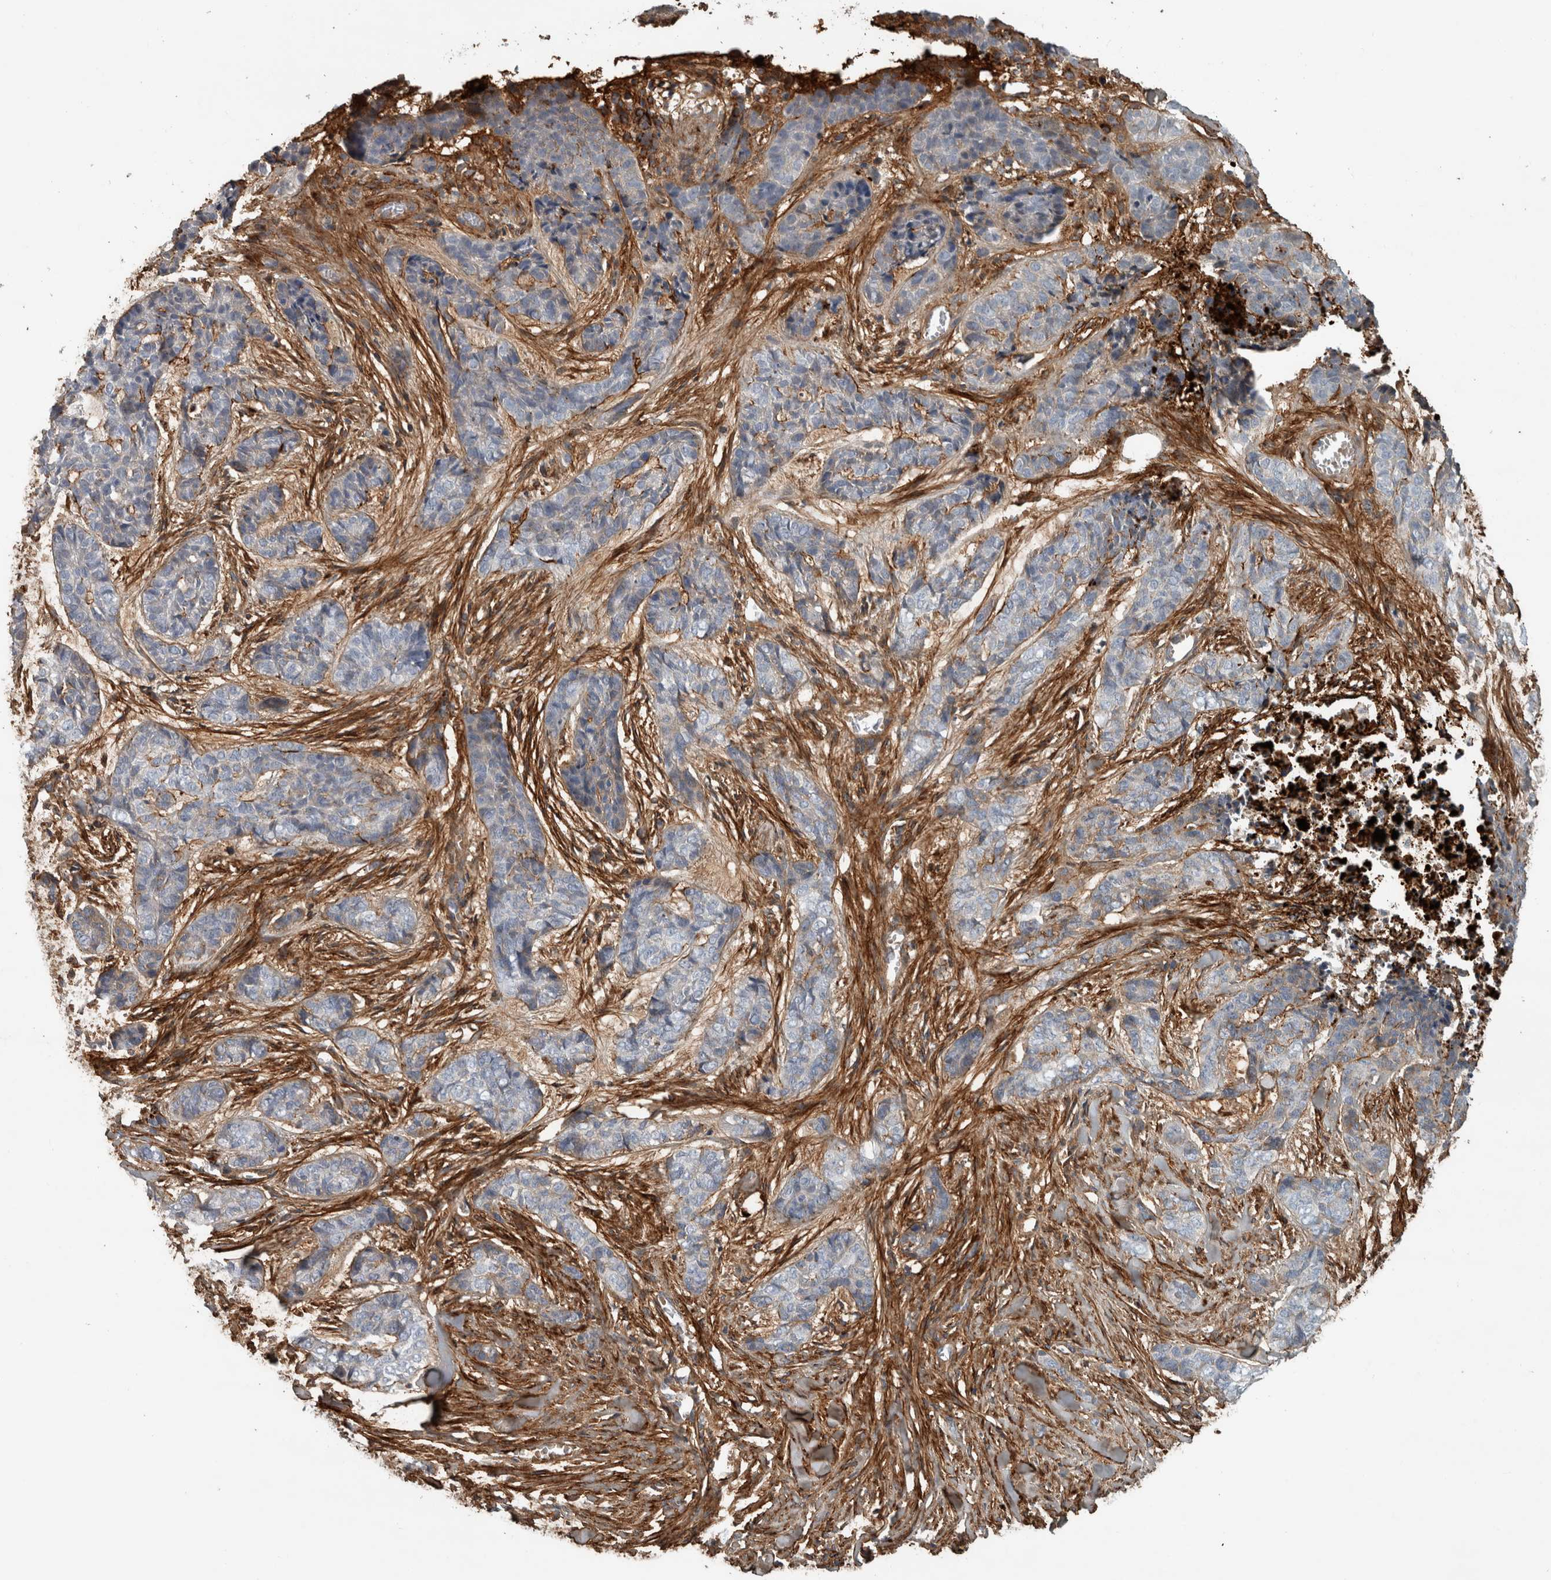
{"staining": {"intensity": "negative", "quantity": "none", "location": "none"}, "tissue": "skin cancer", "cell_type": "Tumor cells", "image_type": "cancer", "snomed": [{"axis": "morphology", "description": "Basal cell carcinoma"}, {"axis": "topography", "description": "Skin"}], "caption": "Tumor cells are negative for brown protein staining in skin cancer (basal cell carcinoma).", "gene": "FN1", "patient": {"sex": "female", "age": 64}}